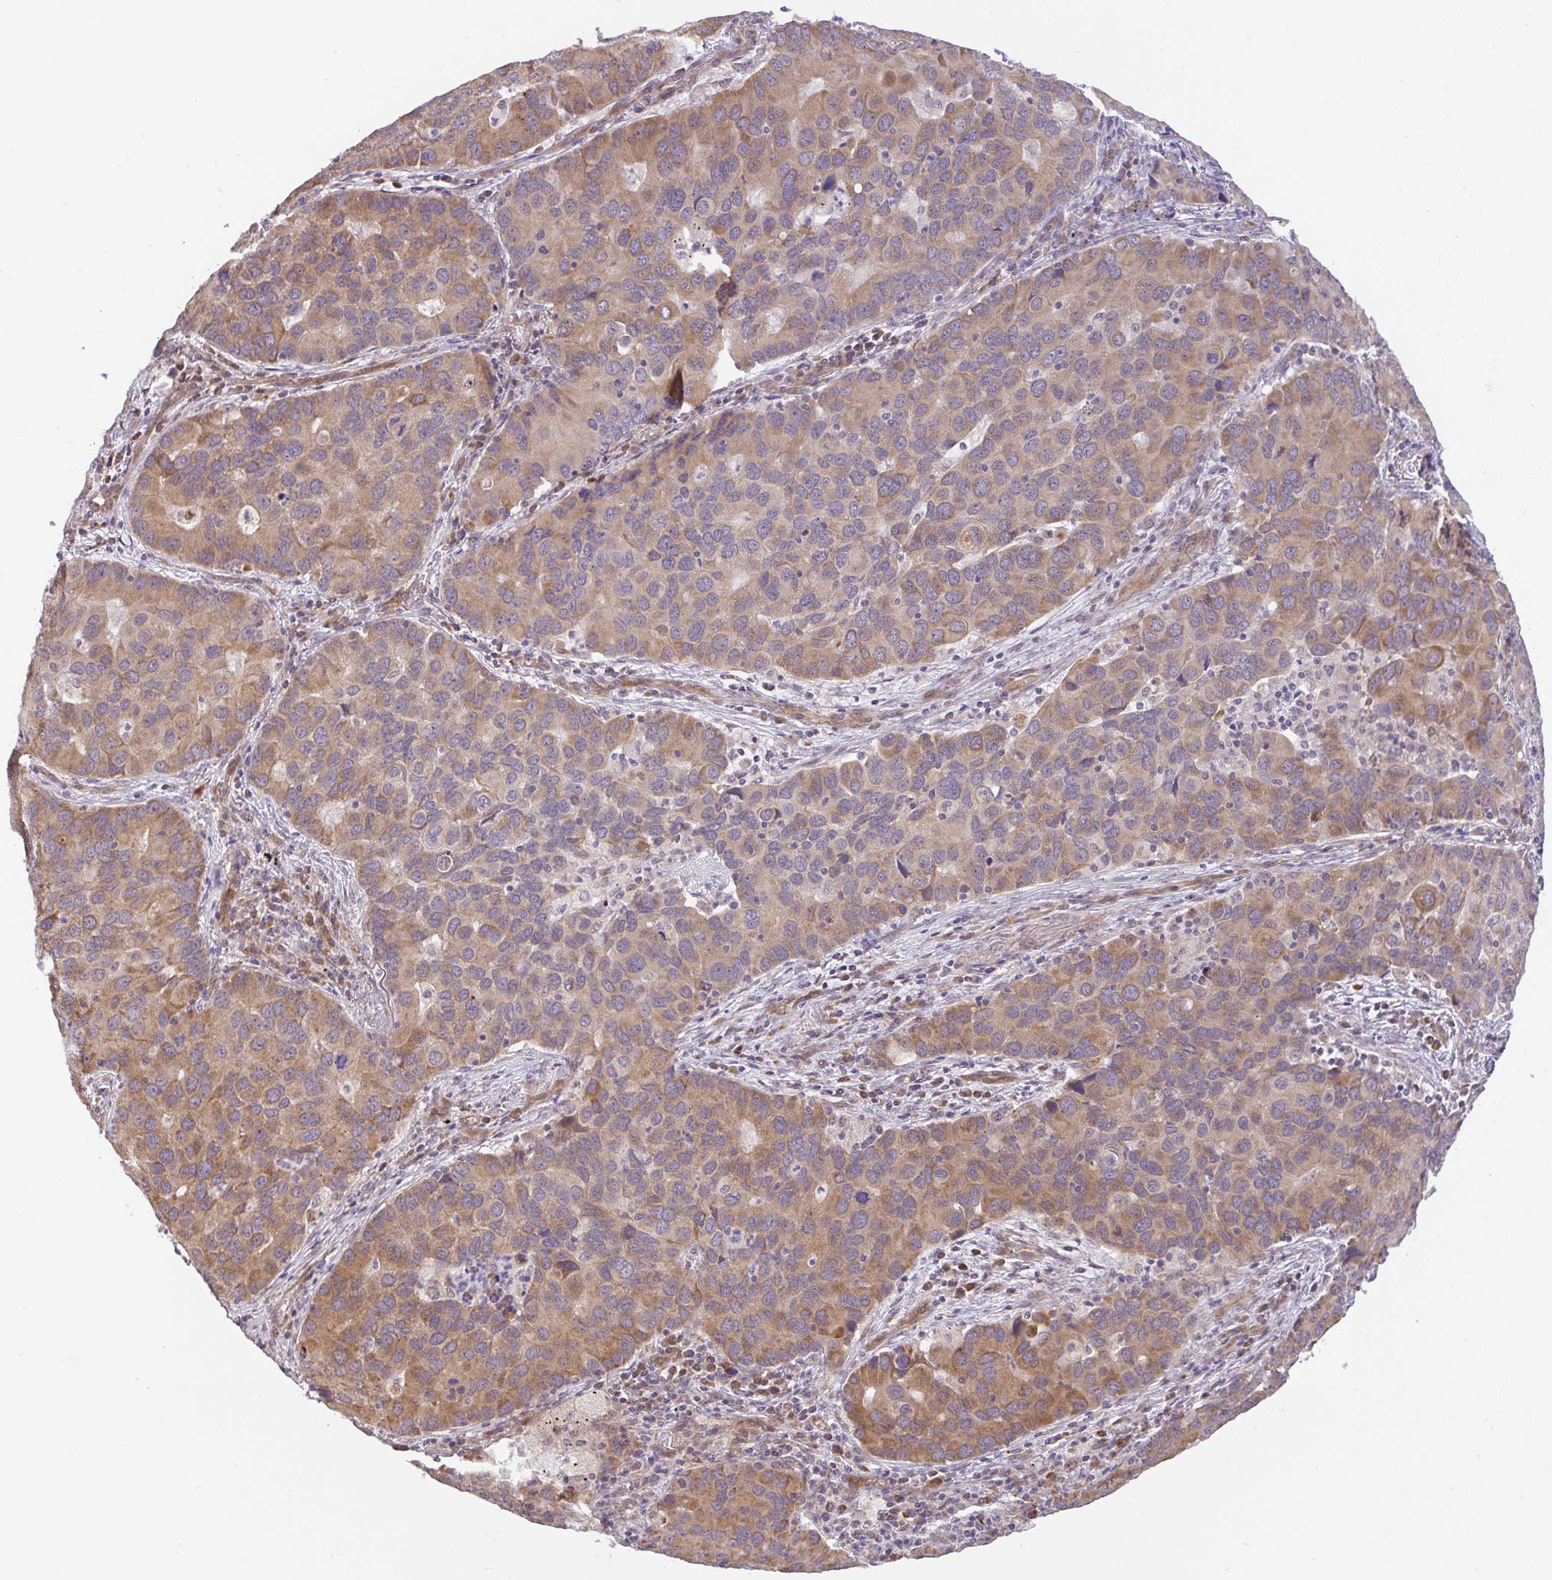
{"staining": {"intensity": "moderate", "quantity": ">75%", "location": "cytoplasmic/membranous"}, "tissue": "lung cancer", "cell_type": "Tumor cells", "image_type": "cancer", "snomed": [{"axis": "morphology", "description": "Aneuploidy"}, {"axis": "morphology", "description": "Adenocarcinoma, NOS"}, {"axis": "topography", "description": "Lymph node"}, {"axis": "topography", "description": "Lung"}], "caption": "Immunohistochemical staining of human adenocarcinoma (lung) demonstrates medium levels of moderate cytoplasmic/membranous staining in about >75% of tumor cells.", "gene": "DLEU7", "patient": {"sex": "female", "age": 74}}